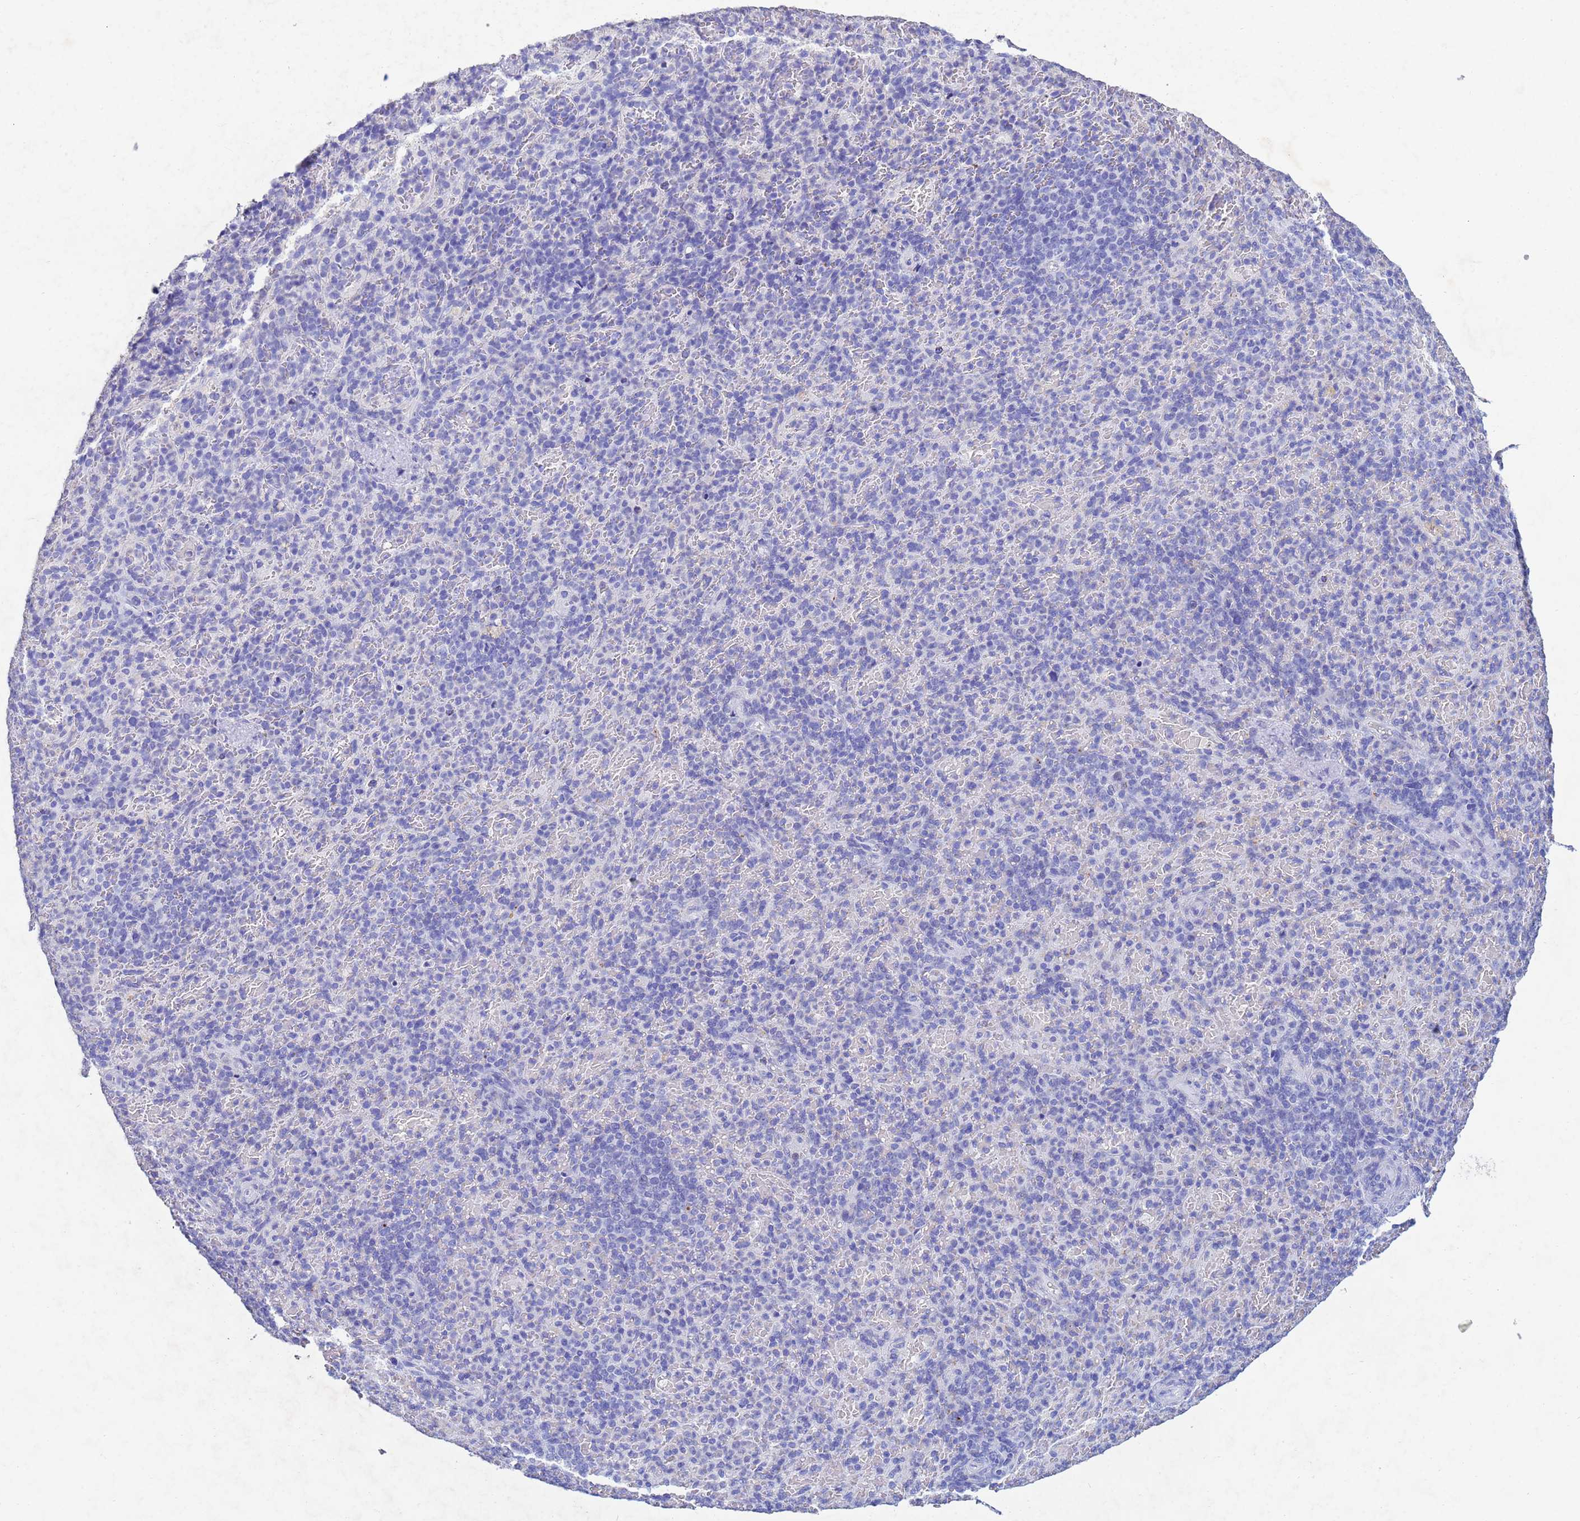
{"staining": {"intensity": "negative", "quantity": "none", "location": "none"}, "tissue": "spleen", "cell_type": "Cells in red pulp", "image_type": "normal", "snomed": [{"axis": "morphology", "description": "Normal tissue, NOS"}, {"axis": "topography", "description": "Spleen"}], "caption": "Spleen stained for a protein using IHC shows no positivity cells in red pulp.", "gene": "CSTB", "patient": {"sex": "female", "age": 74}}